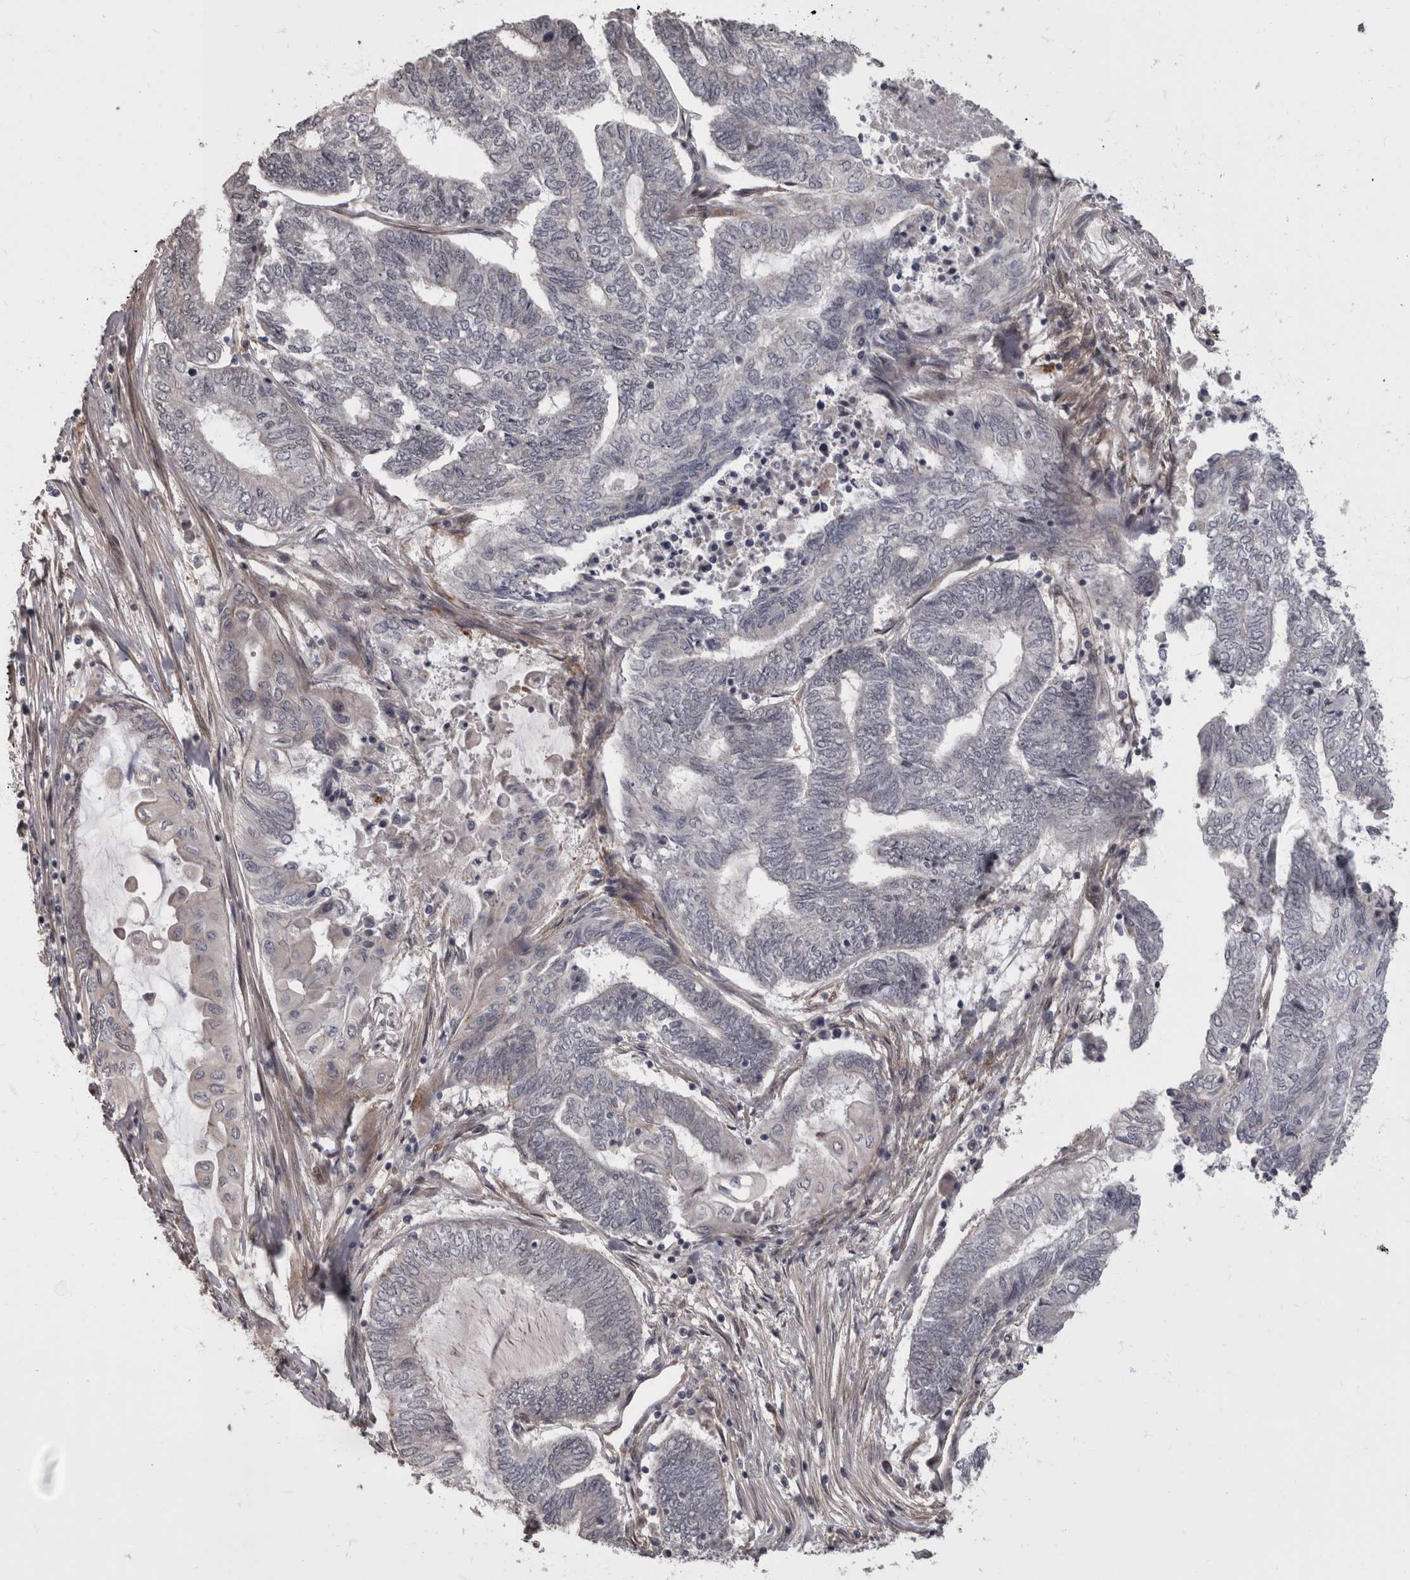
{"staining": {"intensity": "negative", "quantity": "none", "location": "none"}, "tissue": "endometrial cancer", "cell_type": "Tumor cells", "image_type": "cancer", "snomed": [{"axis": "morphology", "description": "Adenocarcinoma, NOS"}, {"axis": "topography", "description": "Uterus"}, {"axis": "topography", "description": "Endometrium"}], "caption": "IHC image of neoplastic tissue: endometrial cancer (adenocarcinoma) stained with DAB (3,3'-diaminobenzidine) shows no significant protein positivity in tumor cells.", "gene": "AKT3", "patient": {"sex": "female", "age": 70}}